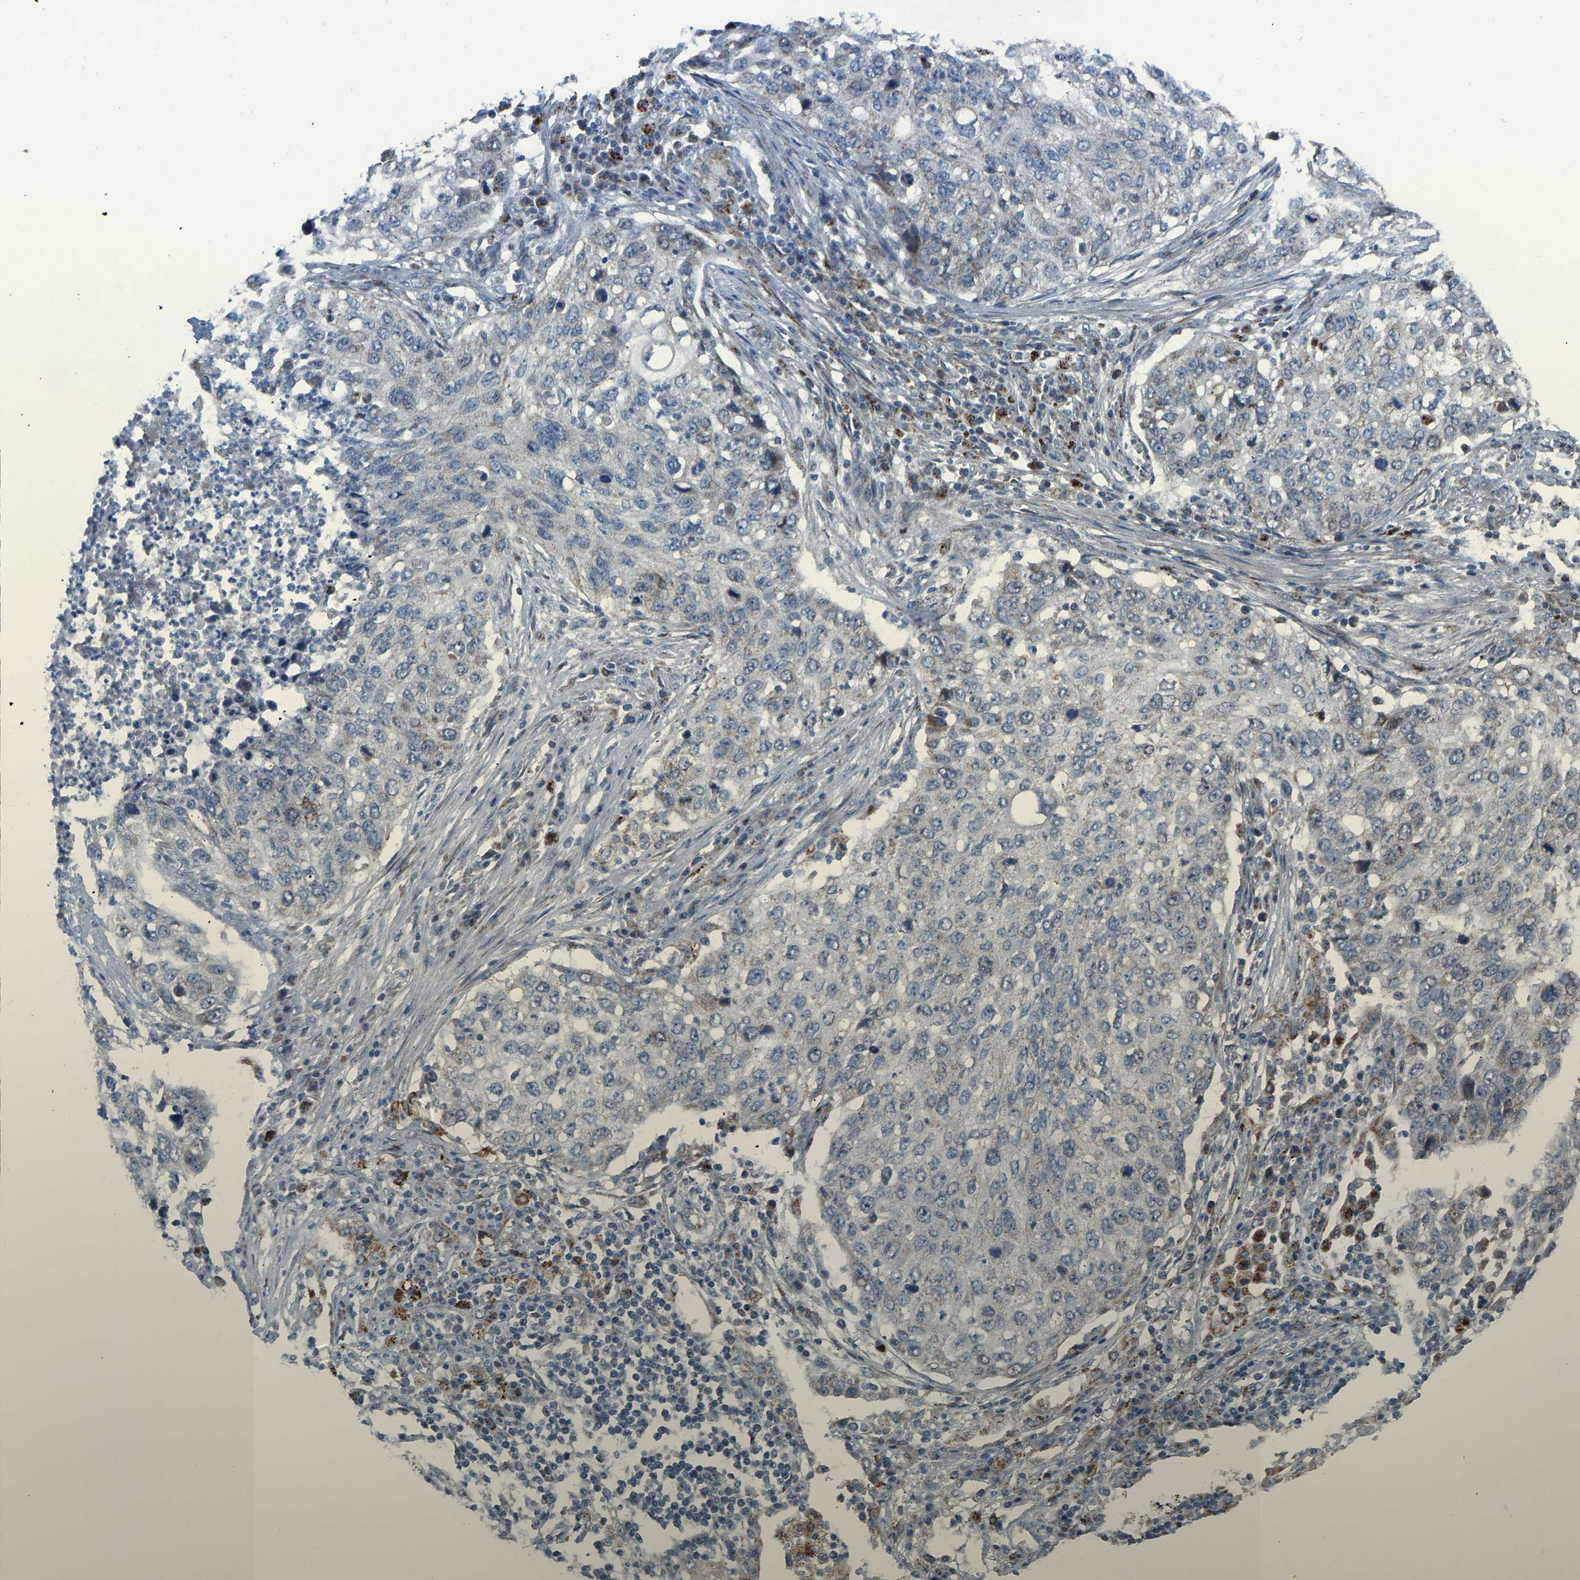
{"staining": {"intensity": "negative", "quantity": "none", "location": "none"}, "tissue": "lung cancer", "cell_type": "Tumor cells", "image_type": "cancer", "snomed": [{"axis": "morphology", "description": "Squamous cell carcinoma, NOS"}, {"axis": "topography", "description": "Lung"}], "caption": "Immunohistochemistry (IHC) of lung cancer exhibits no positivity in tumor cells.", "gene": "SMIM20", "patient": {"sex": "female", "age": 63}}